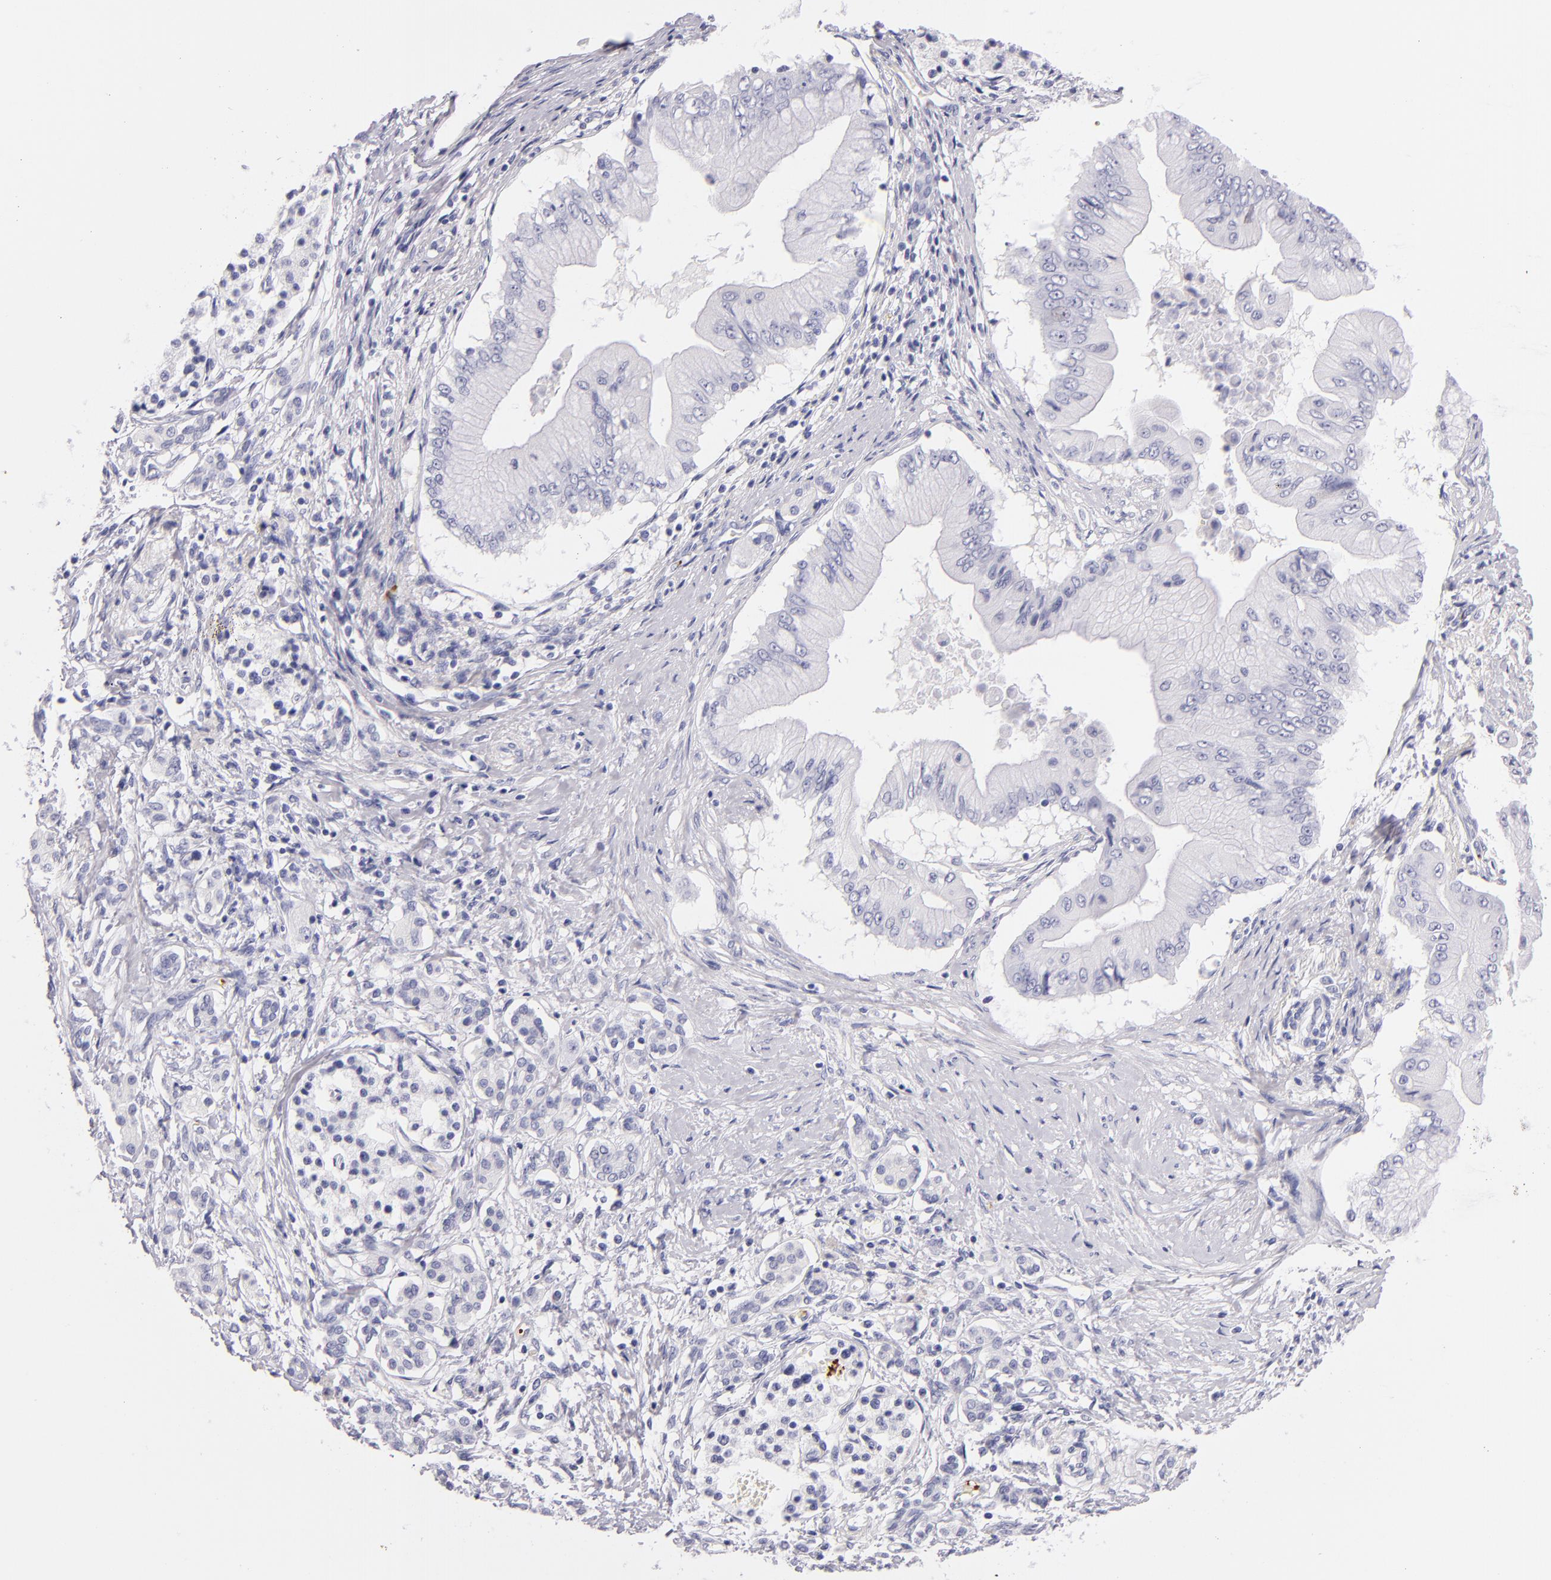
{"staining": {"intensity": "negative", "quantity": "none", "location": "none"}, "tissue": "pancreatic cancer", "cell_type": "Tumor cells", "image_type": "cancer", "snomed": [{"axis": "morphology", "description": "Adenocarcinoma, NOS"}, {"axis": "topography", "description": "Pancreas"}], "caption": "Tumor cells are negative for protein expression in human pancreatic cancer (adenocarcinoma). (Brightfield microscopy of DAB immunohistochemistry at high magnification).", "gene": "GP1BA", "patient": {"sex": "male", "age": 62}}